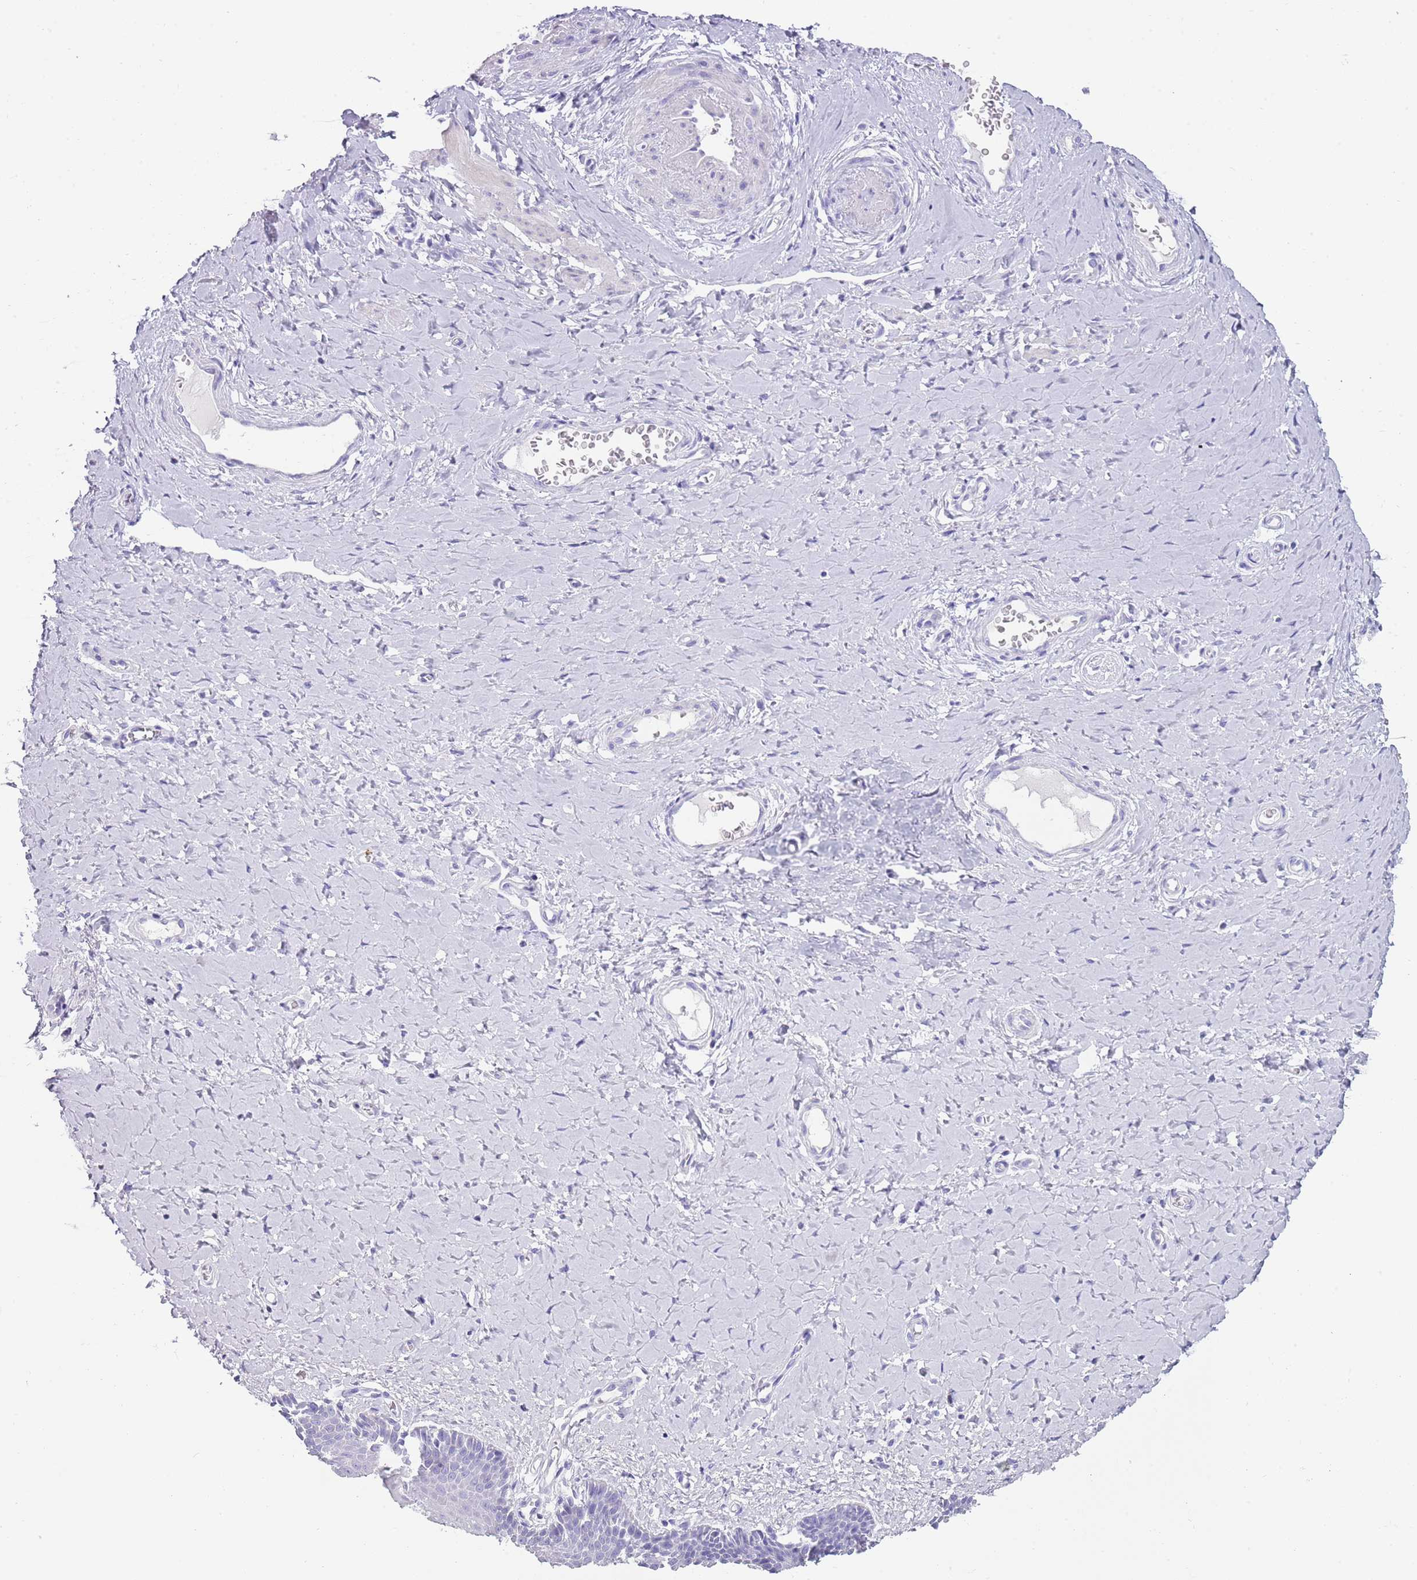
{"staining": {"intensity": "negative", "quantity": "none", "location": "none"}, "tissue": "vagina", "cell_type": "Squamous epithelial cells", "image_type": "normal", "snomed": [{"axis": "morphology", "description": "Normal tissue, NOS"}, {"axis": "topography", "description": "Vagina"}], "caption": "This is an IHC micrograph of normal human vagina. There is no expression in squamous epithelial cells.", "gene": "ENSG00000271254", "patient": {"sex": "female", "age": 65}}